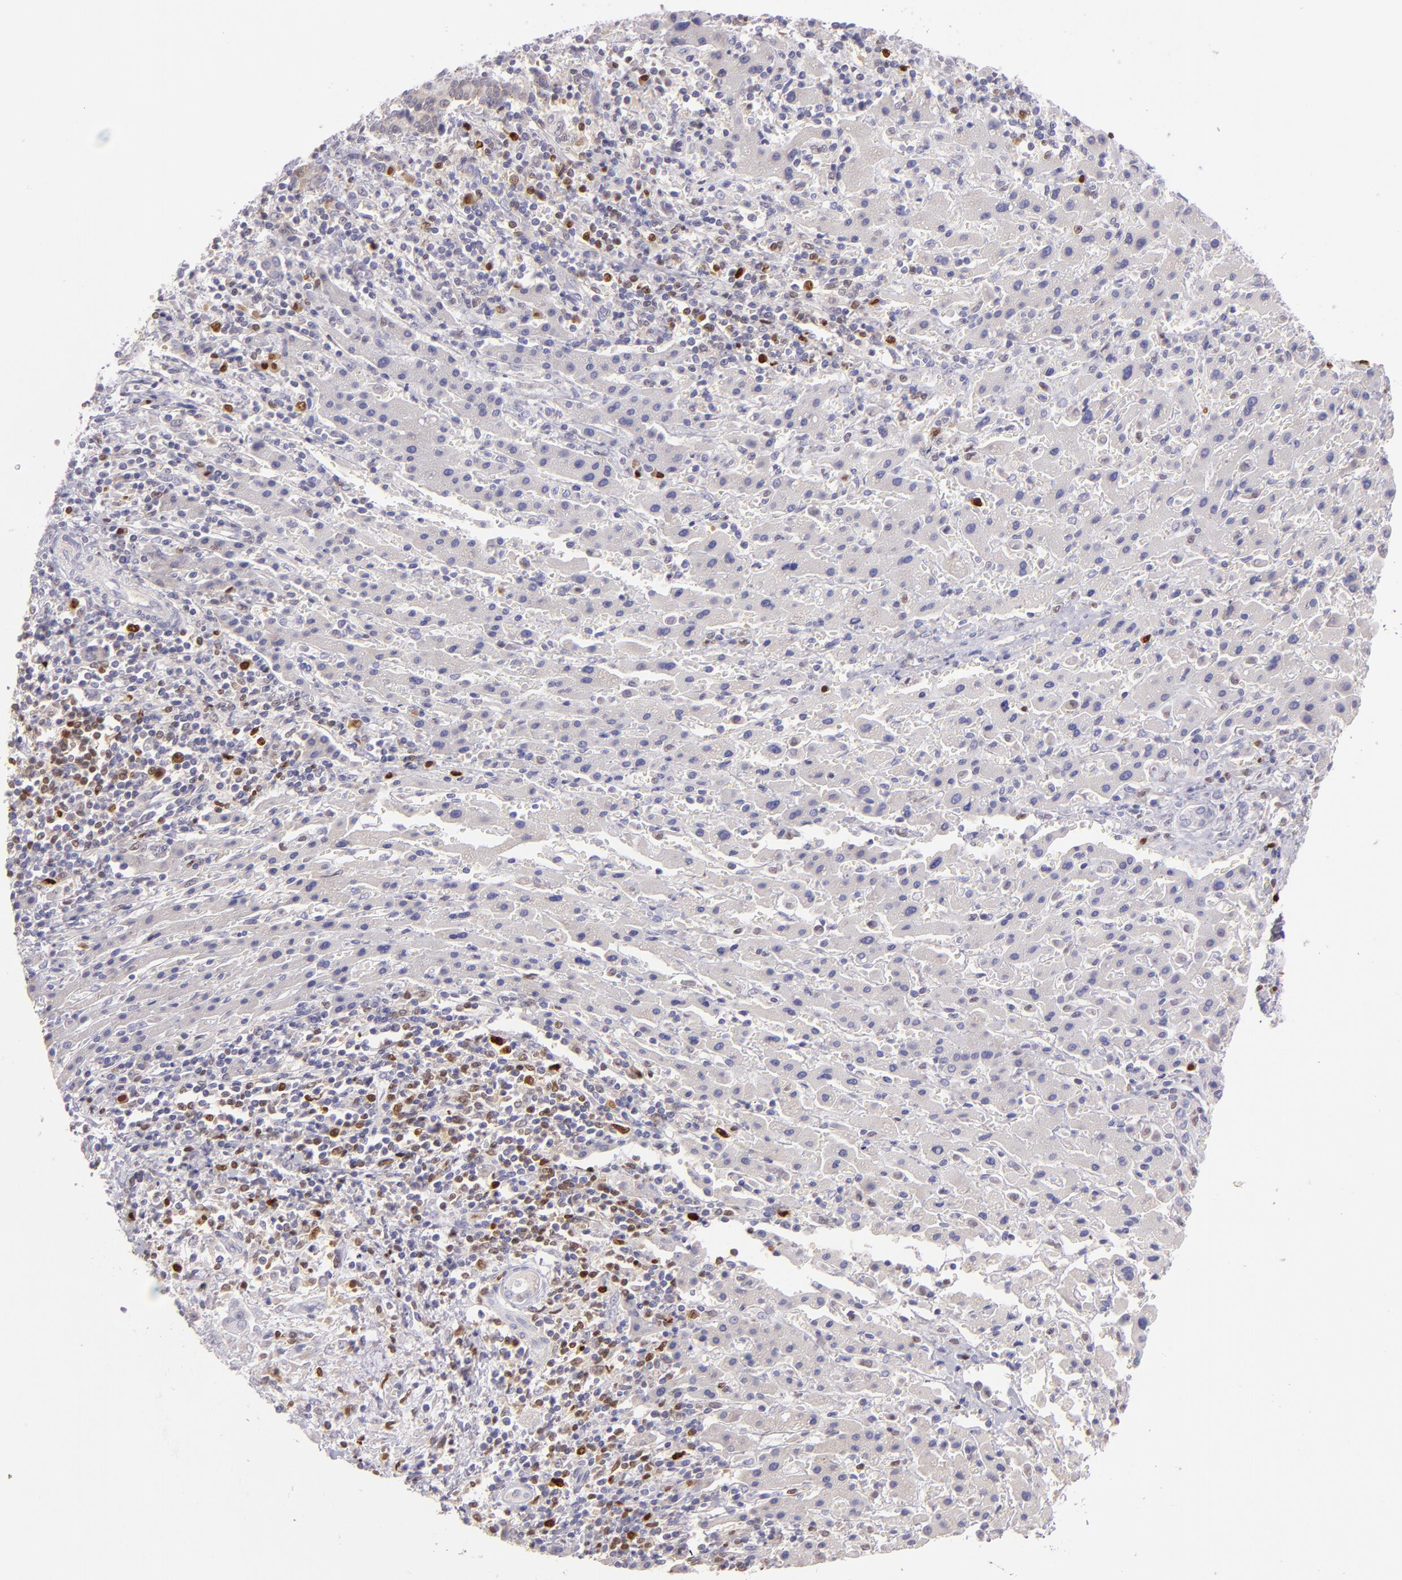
{"staining": {"intensity": "negative", "quantity": "none", "location": "none"}, "tissue": "liver cancer", "cell_type": "Tumor cells", "image_type": "cancer", "snomed": [{"axis": "morphology", "description": "Cholangiocarcinoma"}, {"axis": "topography", "description": "Liver"}], "caption": "Immunohistochemistry (IHC) image of neoplastic tissue: human liver cholangiocarcinoma stained with DAB (3,3'-diaminobenzidine) demonstrates no significant protein positivity in tumor cells.", "gene": "IRF8", "patient": {"sex": "male", "age": 57}}